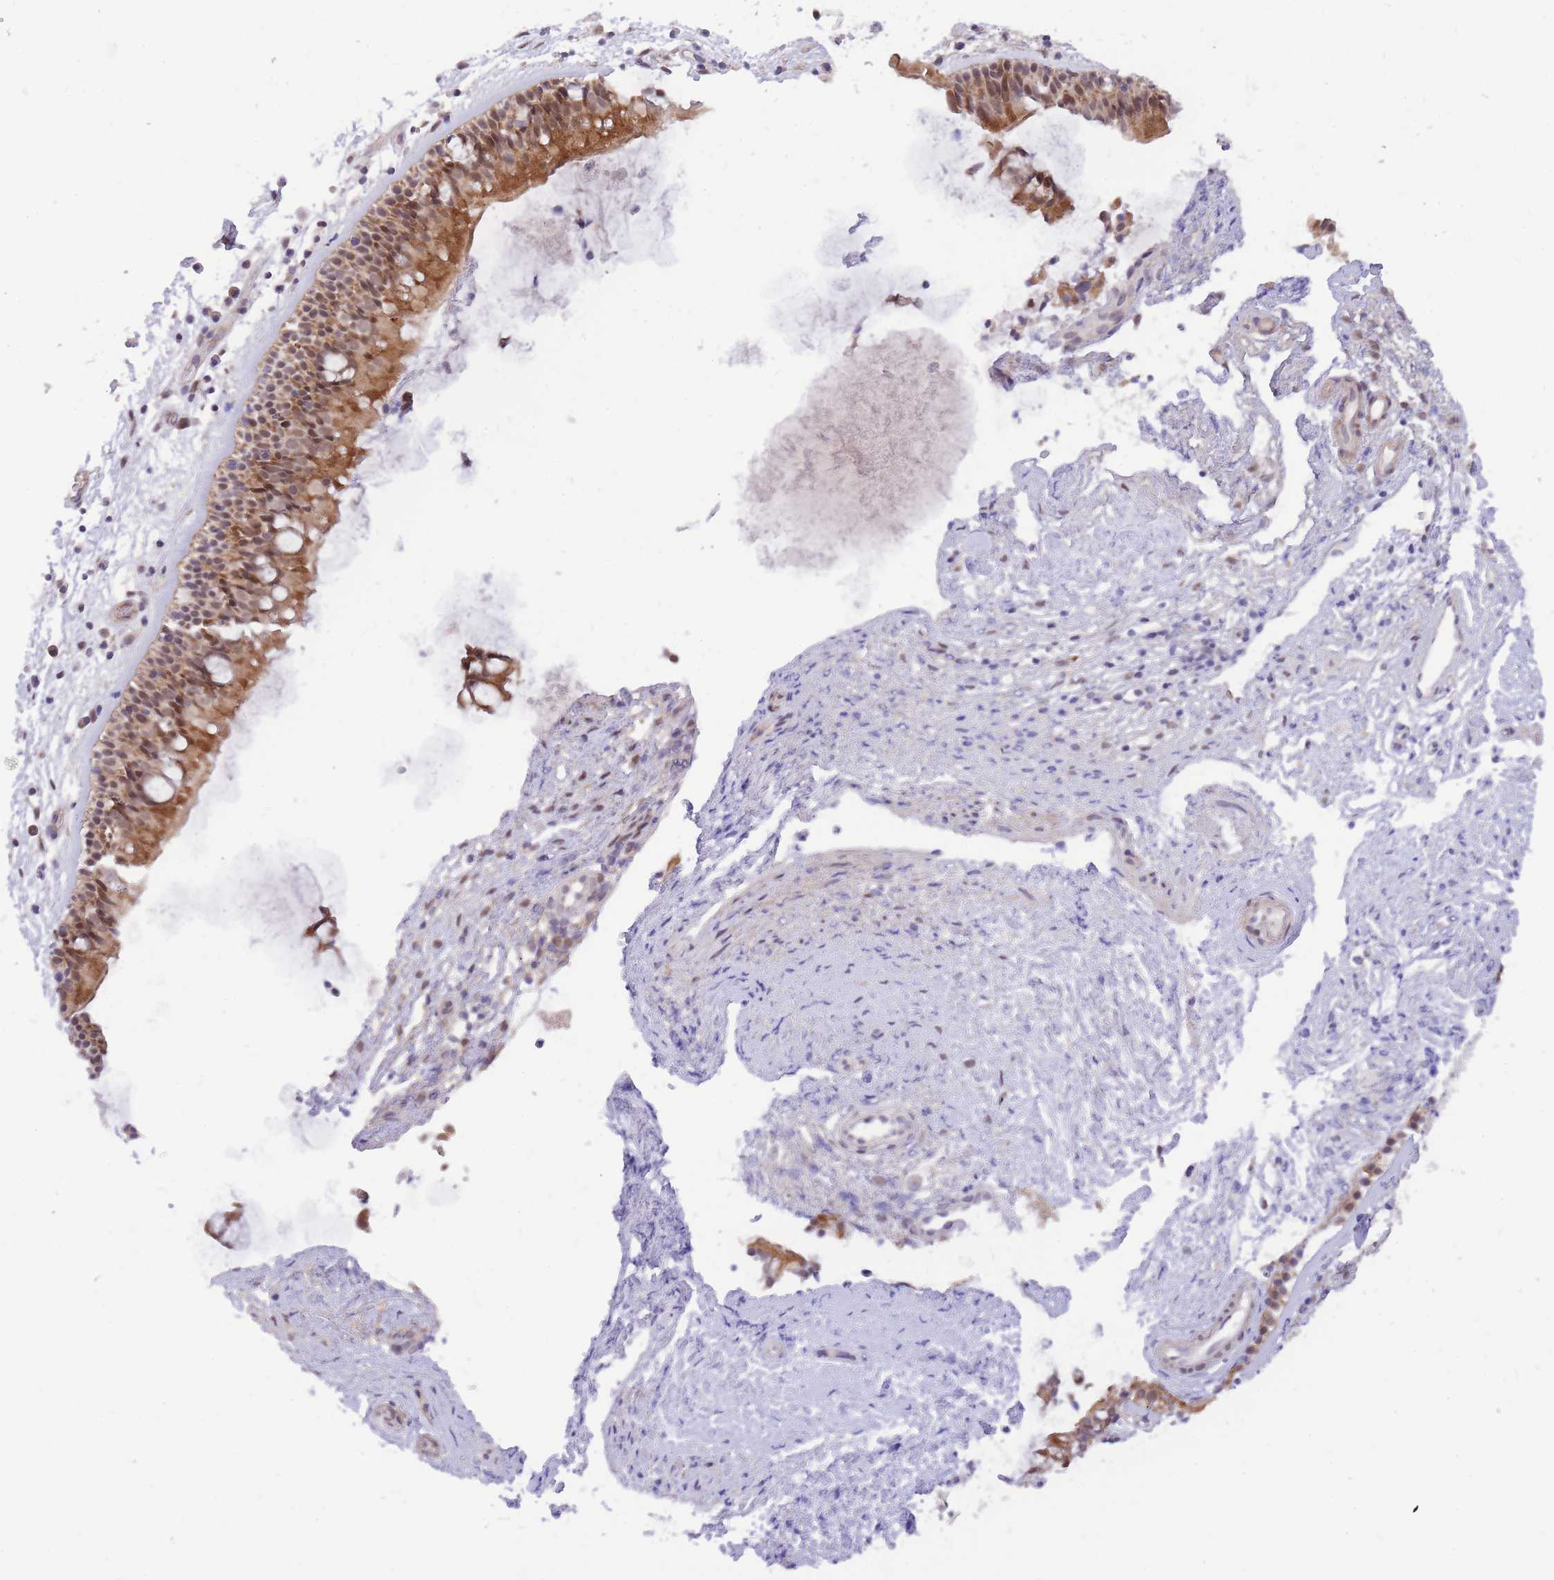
{"staining": {"intensity": "moderate", "quantity": ">75%", "location": "cytoplasmic/membranous,nuclear"}, "tissue": "nasopharynx", "cell_type": "Respiratory epithelial cells", "image_type": "normal", "snomed": [{"axis": "morphology", "description": "Normal tissue, NOS"}, {"axis": "topography", "description": "Nasopharynx"}], "caption": "The photomicrograph displays staining of normal nasopharynx, revealing moderate cytoplasmic/membranous,nuclear protein positivity (brown color) within respiratory epithelial cells.", "gene": "MINDY2", "patient": {"sex": "male", "age": 63}}